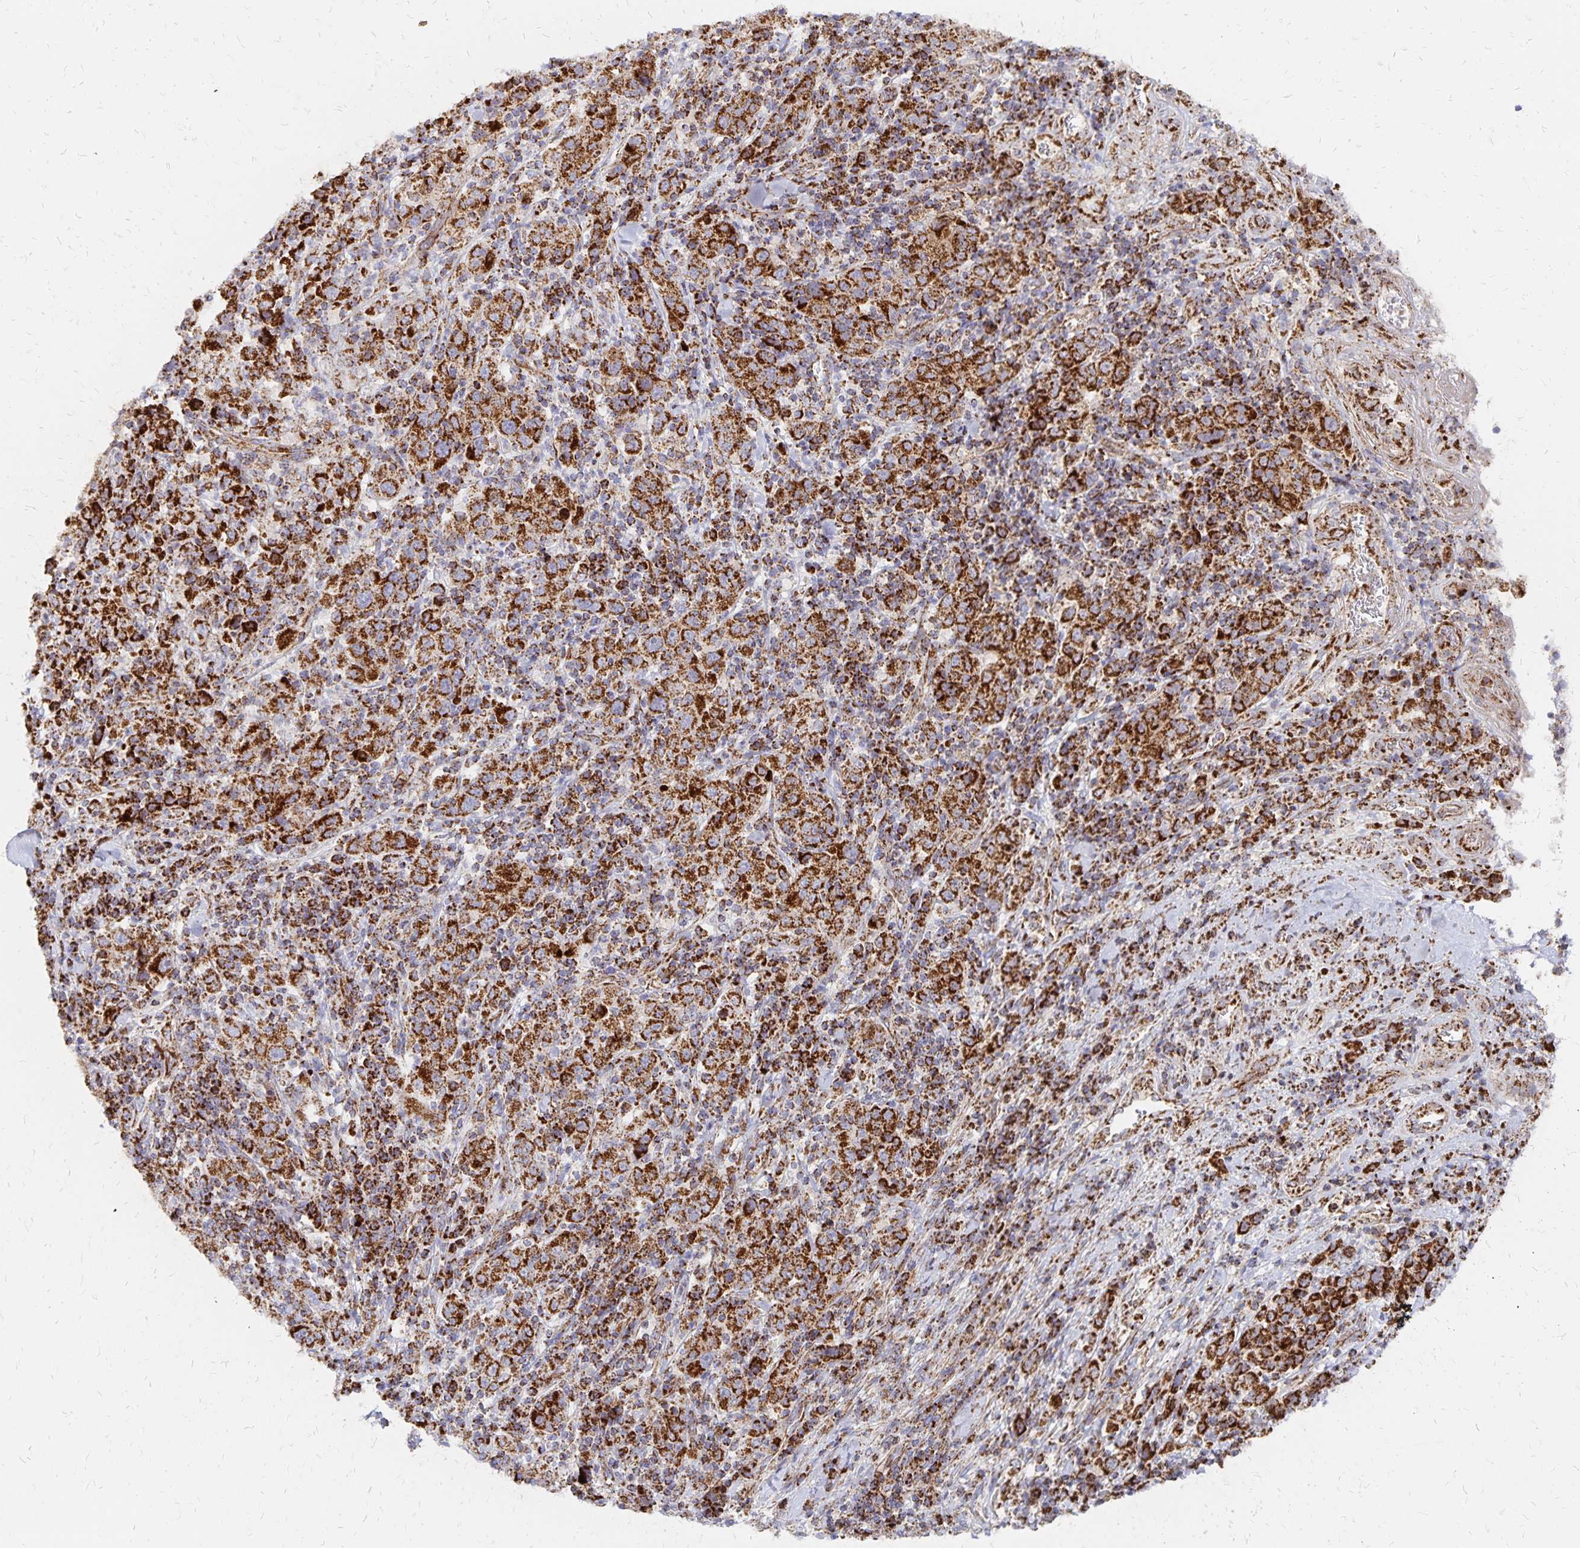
{"staining": {"intensity": "strong", "quantity": ">75%", "location": "cytoplasmic/membranous"}, "tissue": "stomach cancer", "cell_type": "Tumor cells", "image_type": "cancer", "snomed": [{"axis": "morphology", "description": "Normal tissue, NOS"}, {"axis": "morphology", "description": "Adenocarcinoma, NOS"}, {"axis": "topography", "description": "Stomach, upper"}, {"axis": "topography", "description": "Stomach"}], "caption": "This micrograph demonstrates immunohistochemistry (IHC) staining of adenocarcinoma (stomach), with high strong cytoplasmic/membranous expression in approximately >75% of tumor cells.", "gene": "STOML2", "patient": {"sex": "male", "age": 59}}